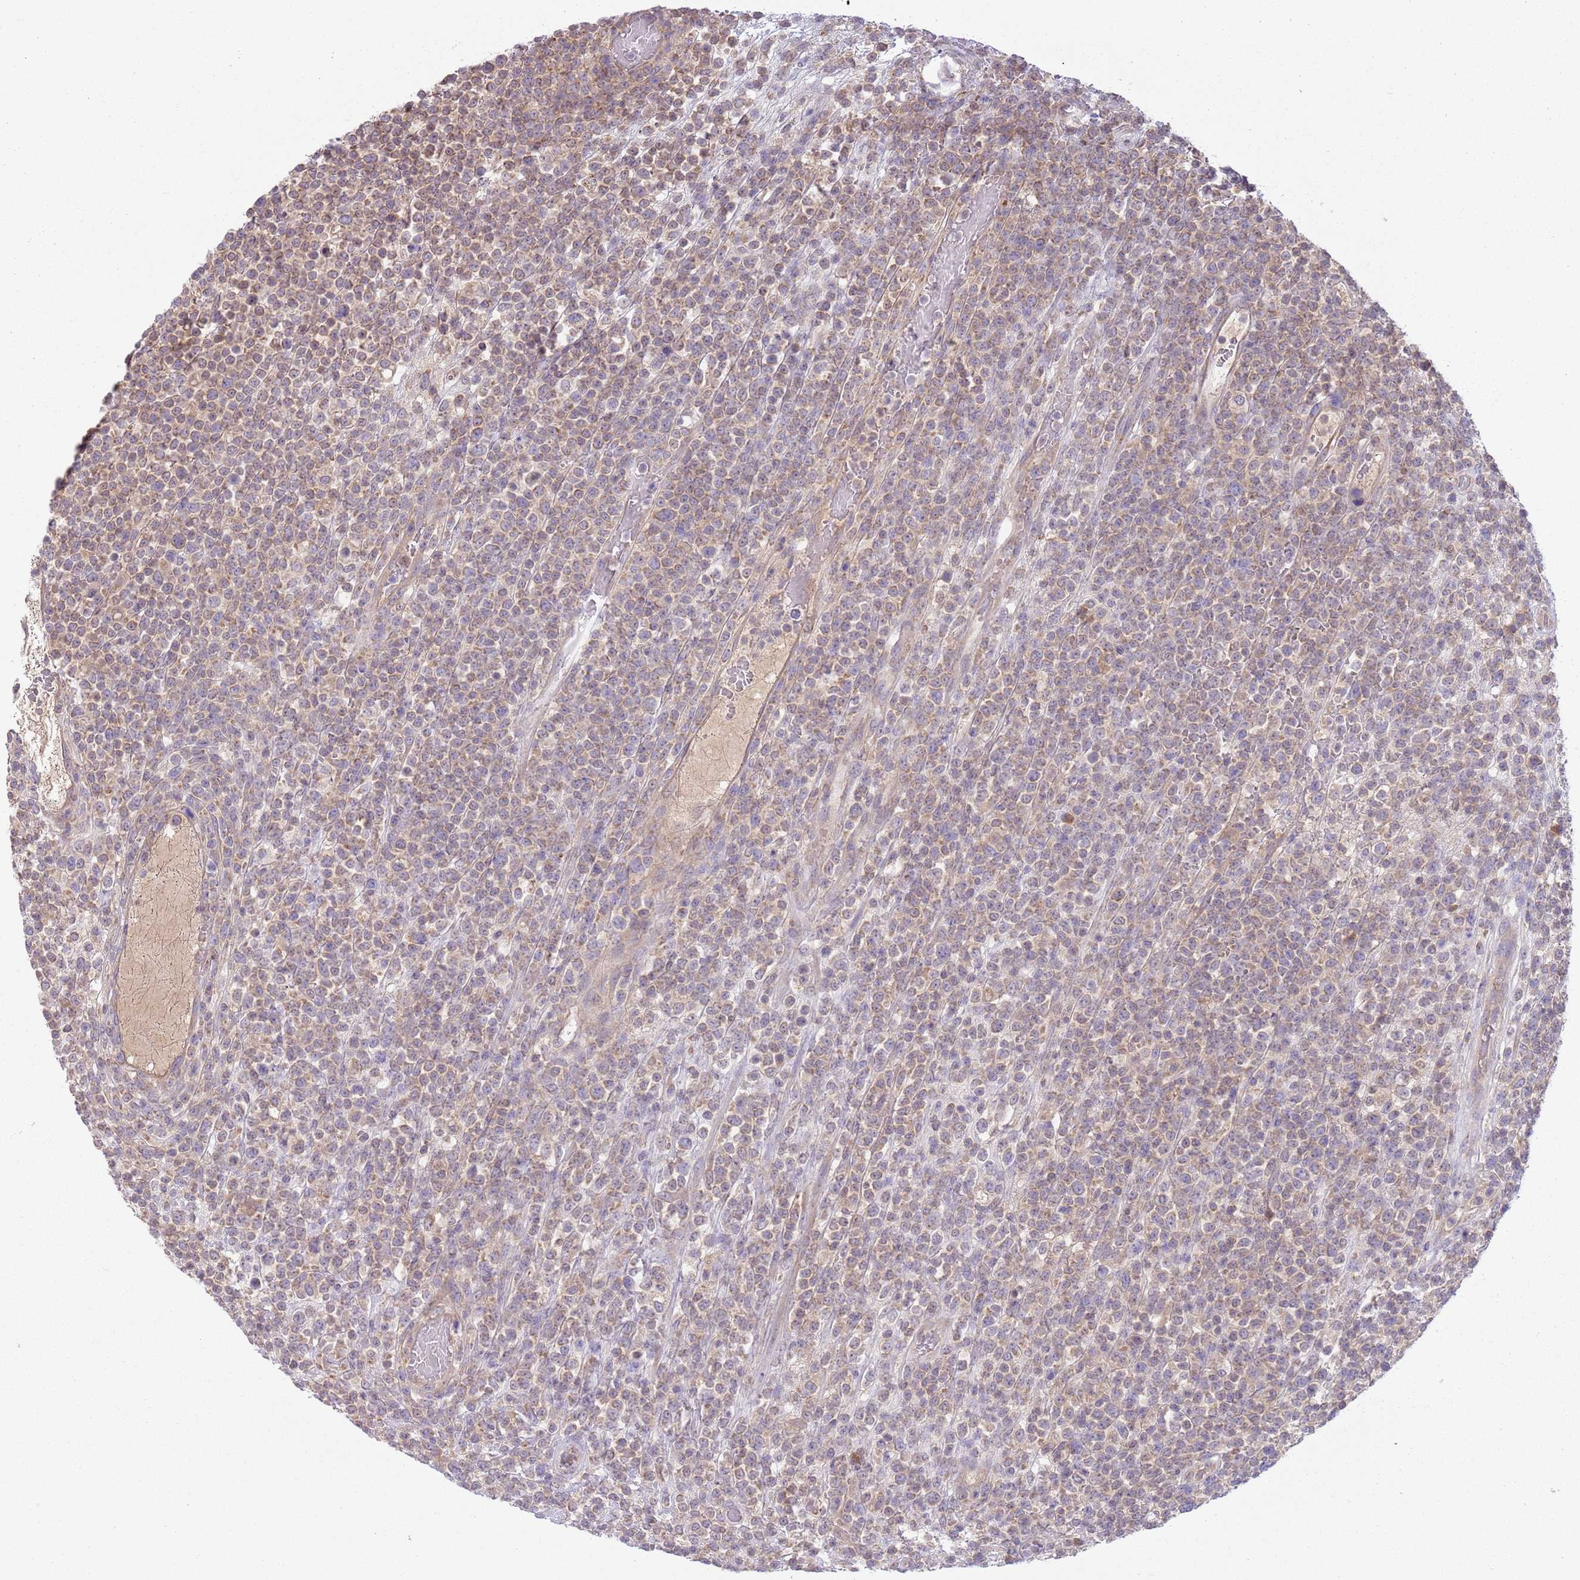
{"staining": {"intensity": "weak", "quantity": "25%-75%", "location": "cytoplasmic/membranous"}, "tissue": "lymphoma", "cell_type": "Tumor cells", "image_type": "cancer", "snomed": [{"axis": "morphology", "description": "Malignant lymphoma, non-Hodgkin's type, High grade"}, {"axis": "topography", "description": "Colon"}], "caption": "There is low levels of weak cytoplasmic/membranous staining in tumor cells of high-grade malignant lymphoma, non-Hodgkin's type, as demonstrated by immunohistochemical staining (brown color).", "gene": "SKOR2", "patient": {"sex": "female", "age": 53}}